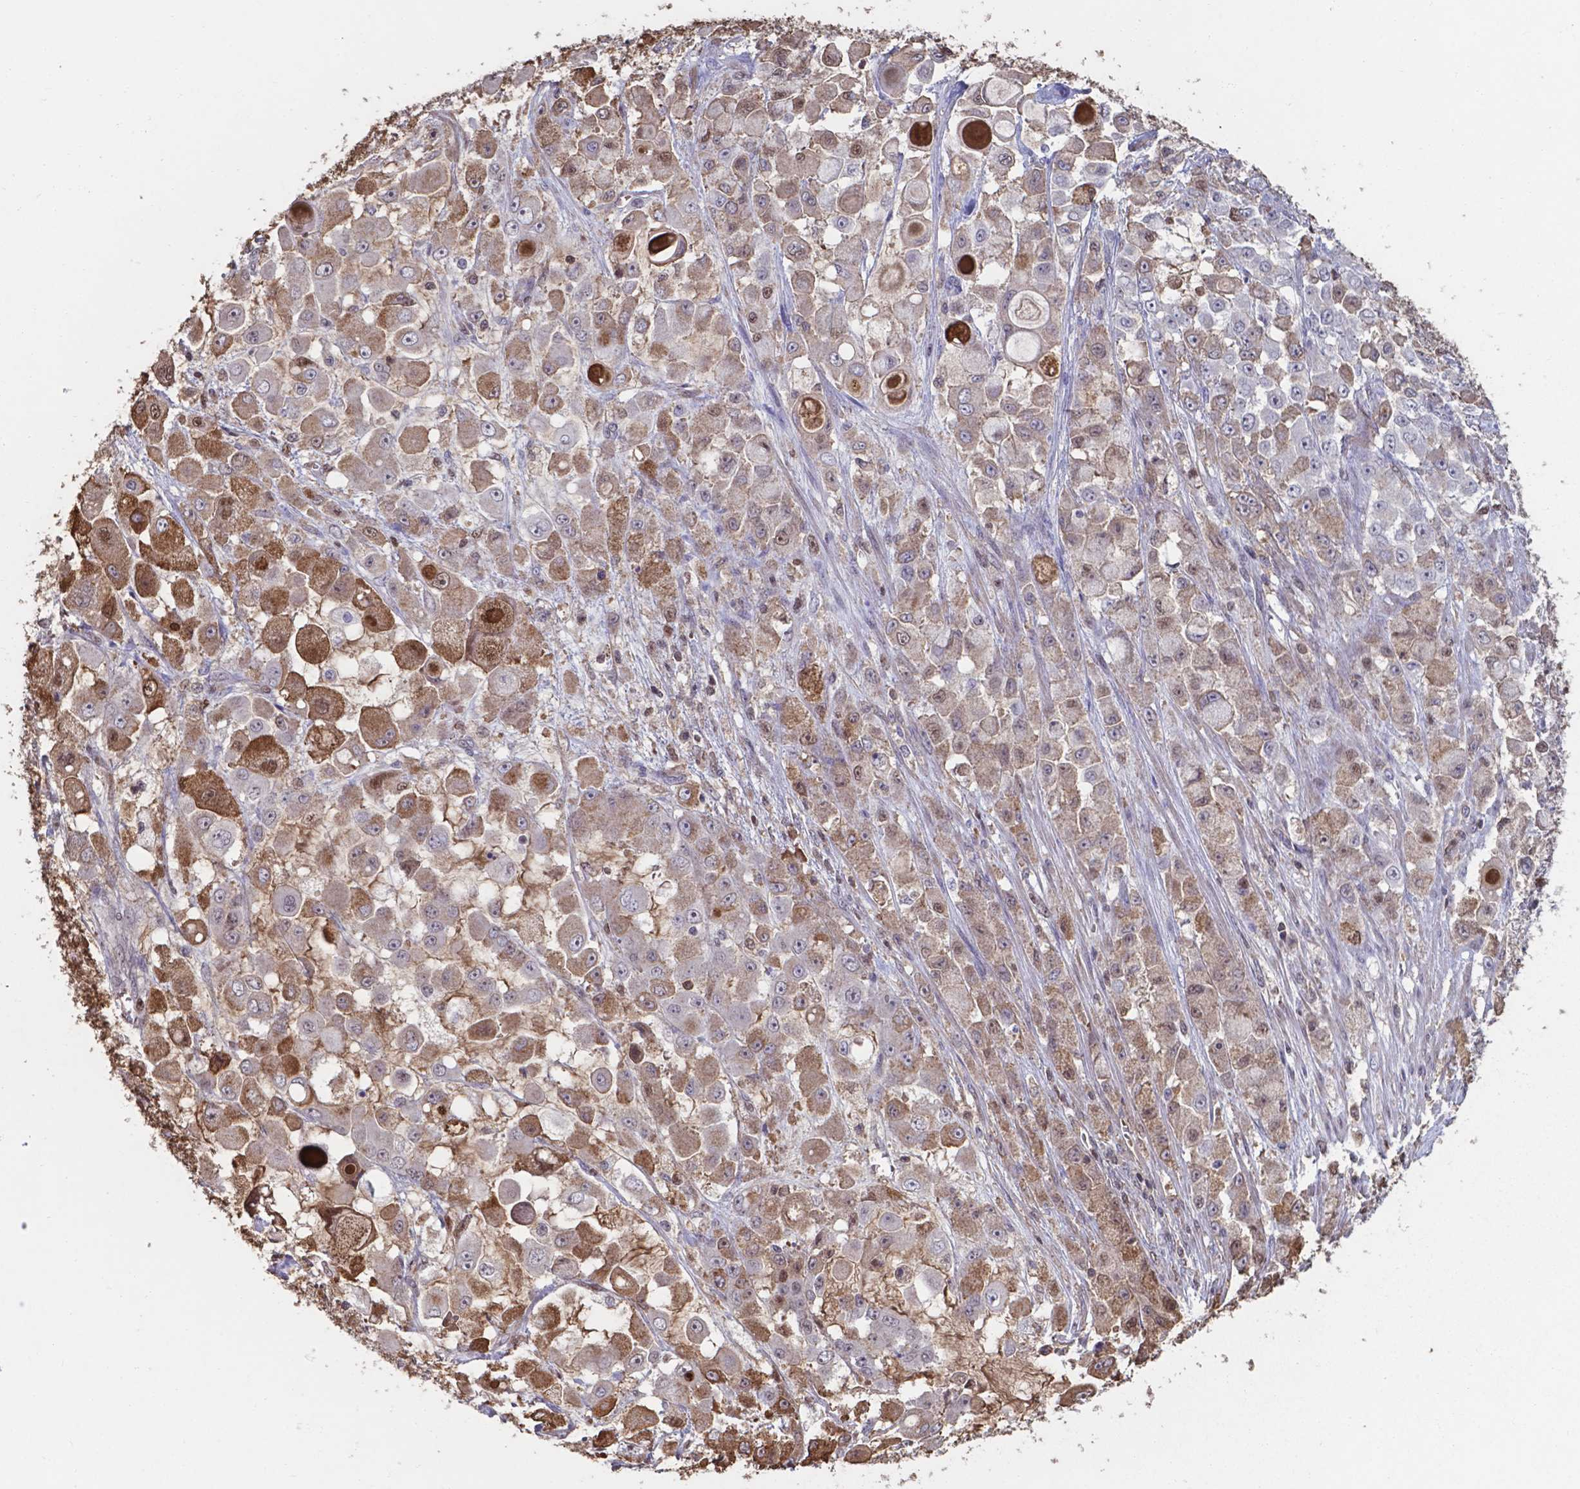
{"staining": {"intensity": "moderate", "quantity": "25%-75%", "location": "cytoplasmic/membranous"}, "tissue": "stomach cancer", "cell_type": "Tumor cells", "image_type": "cancer", "snomed": [{"axis": "morphology", "description": "Adenocarcinoma, NOS"}, {"axis": "topography", "description": "Stomach"}], "caption": "Immunohistochemistry image of neoplastic tissue: adenocarcinoma (stomach) stained using immunohistochemistry shows medium levels of moderate protein expression localized specifically in the cytoplasmic/membranous of tumor cells, appearing as a cytoplasmic/membranous brown color.", "gene": "SERPINA1", "patient": {"sex": "female", "age": 76}}